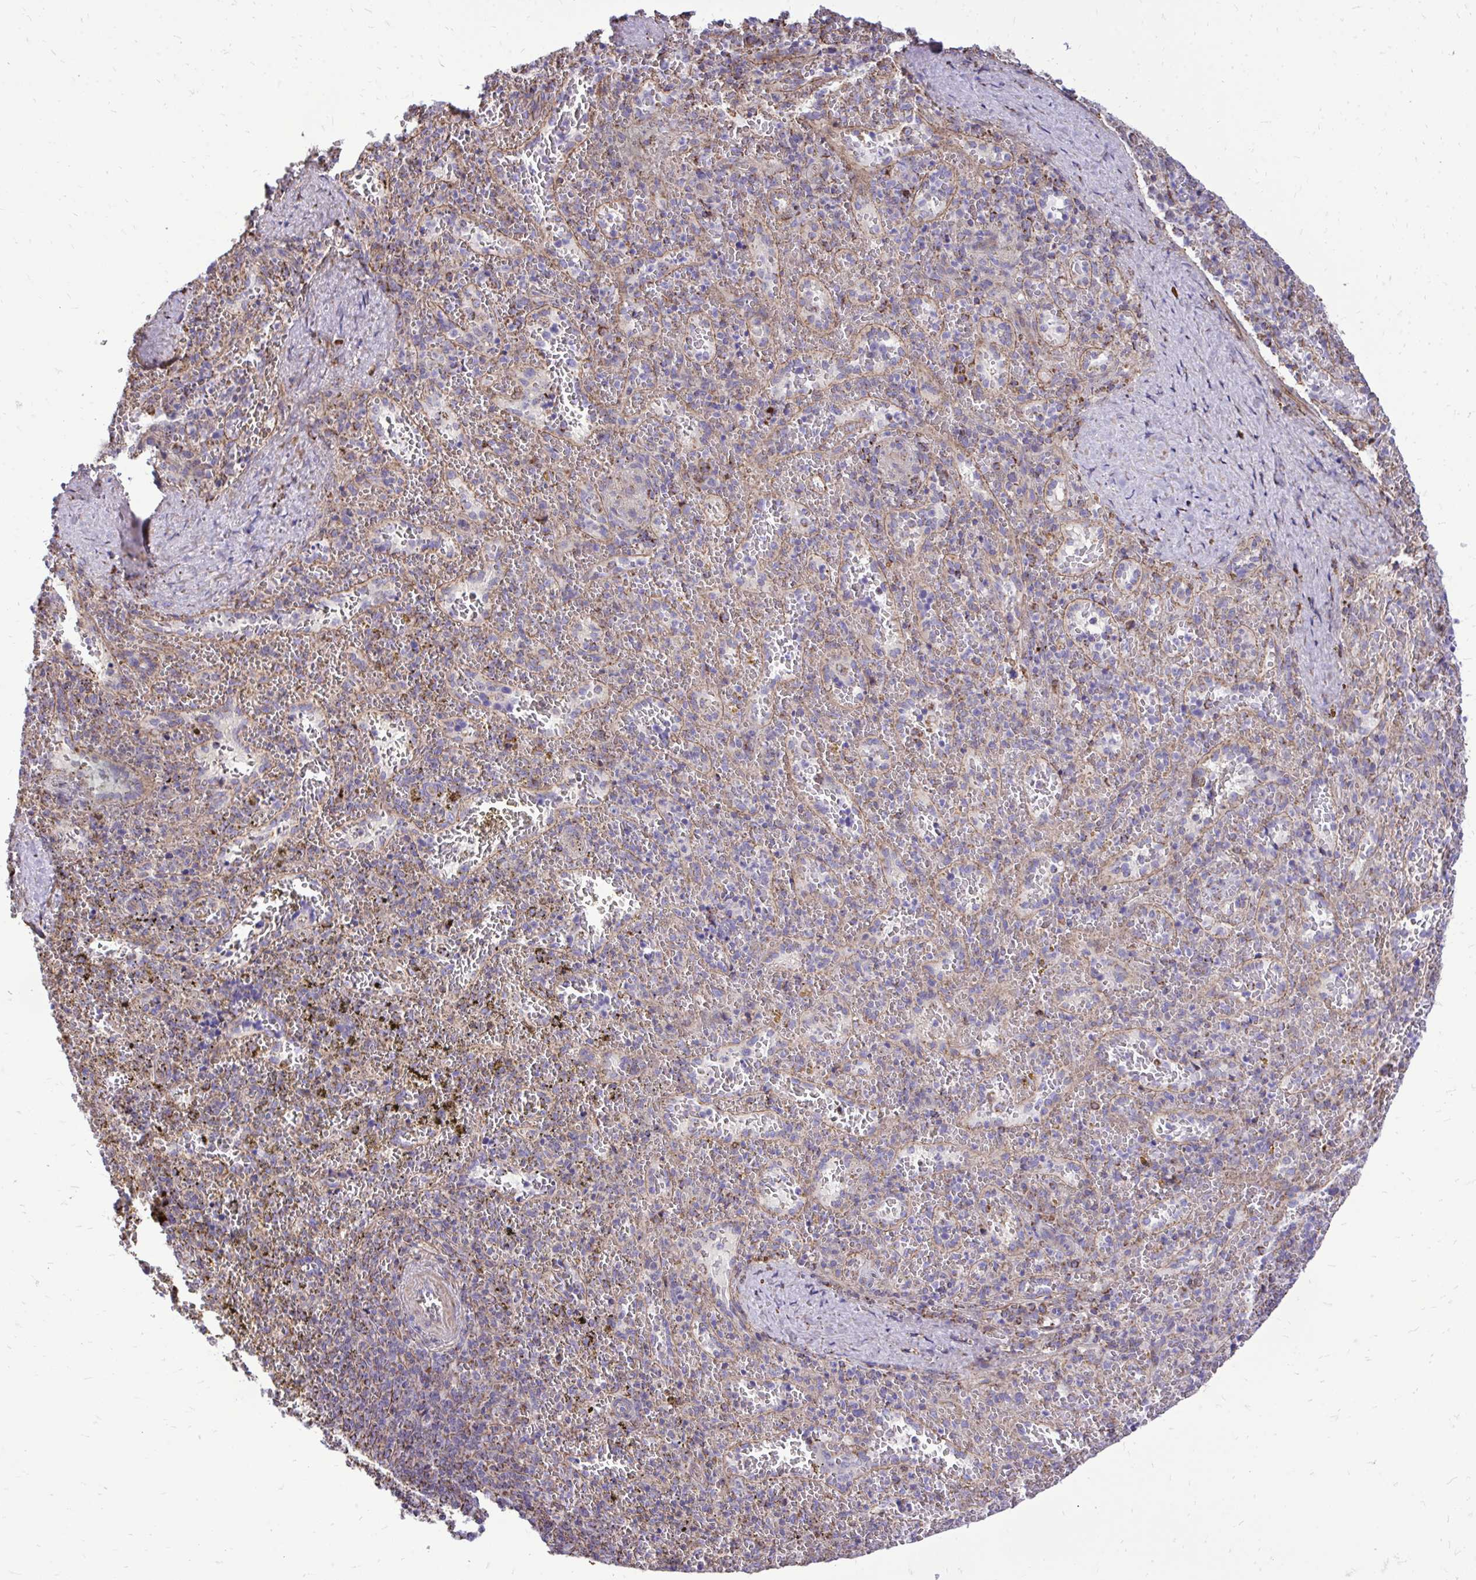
{"staining": {"intensity": "negative", "quantity": "none", "location": "none"}, "tissue": "spleen", "cell_type": "Cells in red pulp", "image_type": "normal", "snomed": [{"axis": "morphology", "description": "Normal tissue, NOS"}, {"axis": "topography", "description": "Spleen"}], "caption": "High power microscopy micrograph of an immunohistochemistry (IHC) photomicrograph of benign spleen, revealing no significant positivity in cells in red pulp. (DAB immunohistochemistry (IHC) visualized using brightfield microscopy, high magnification).", "gene": "ATP13A2", "patient": {"sex": "female", "age": 50}}